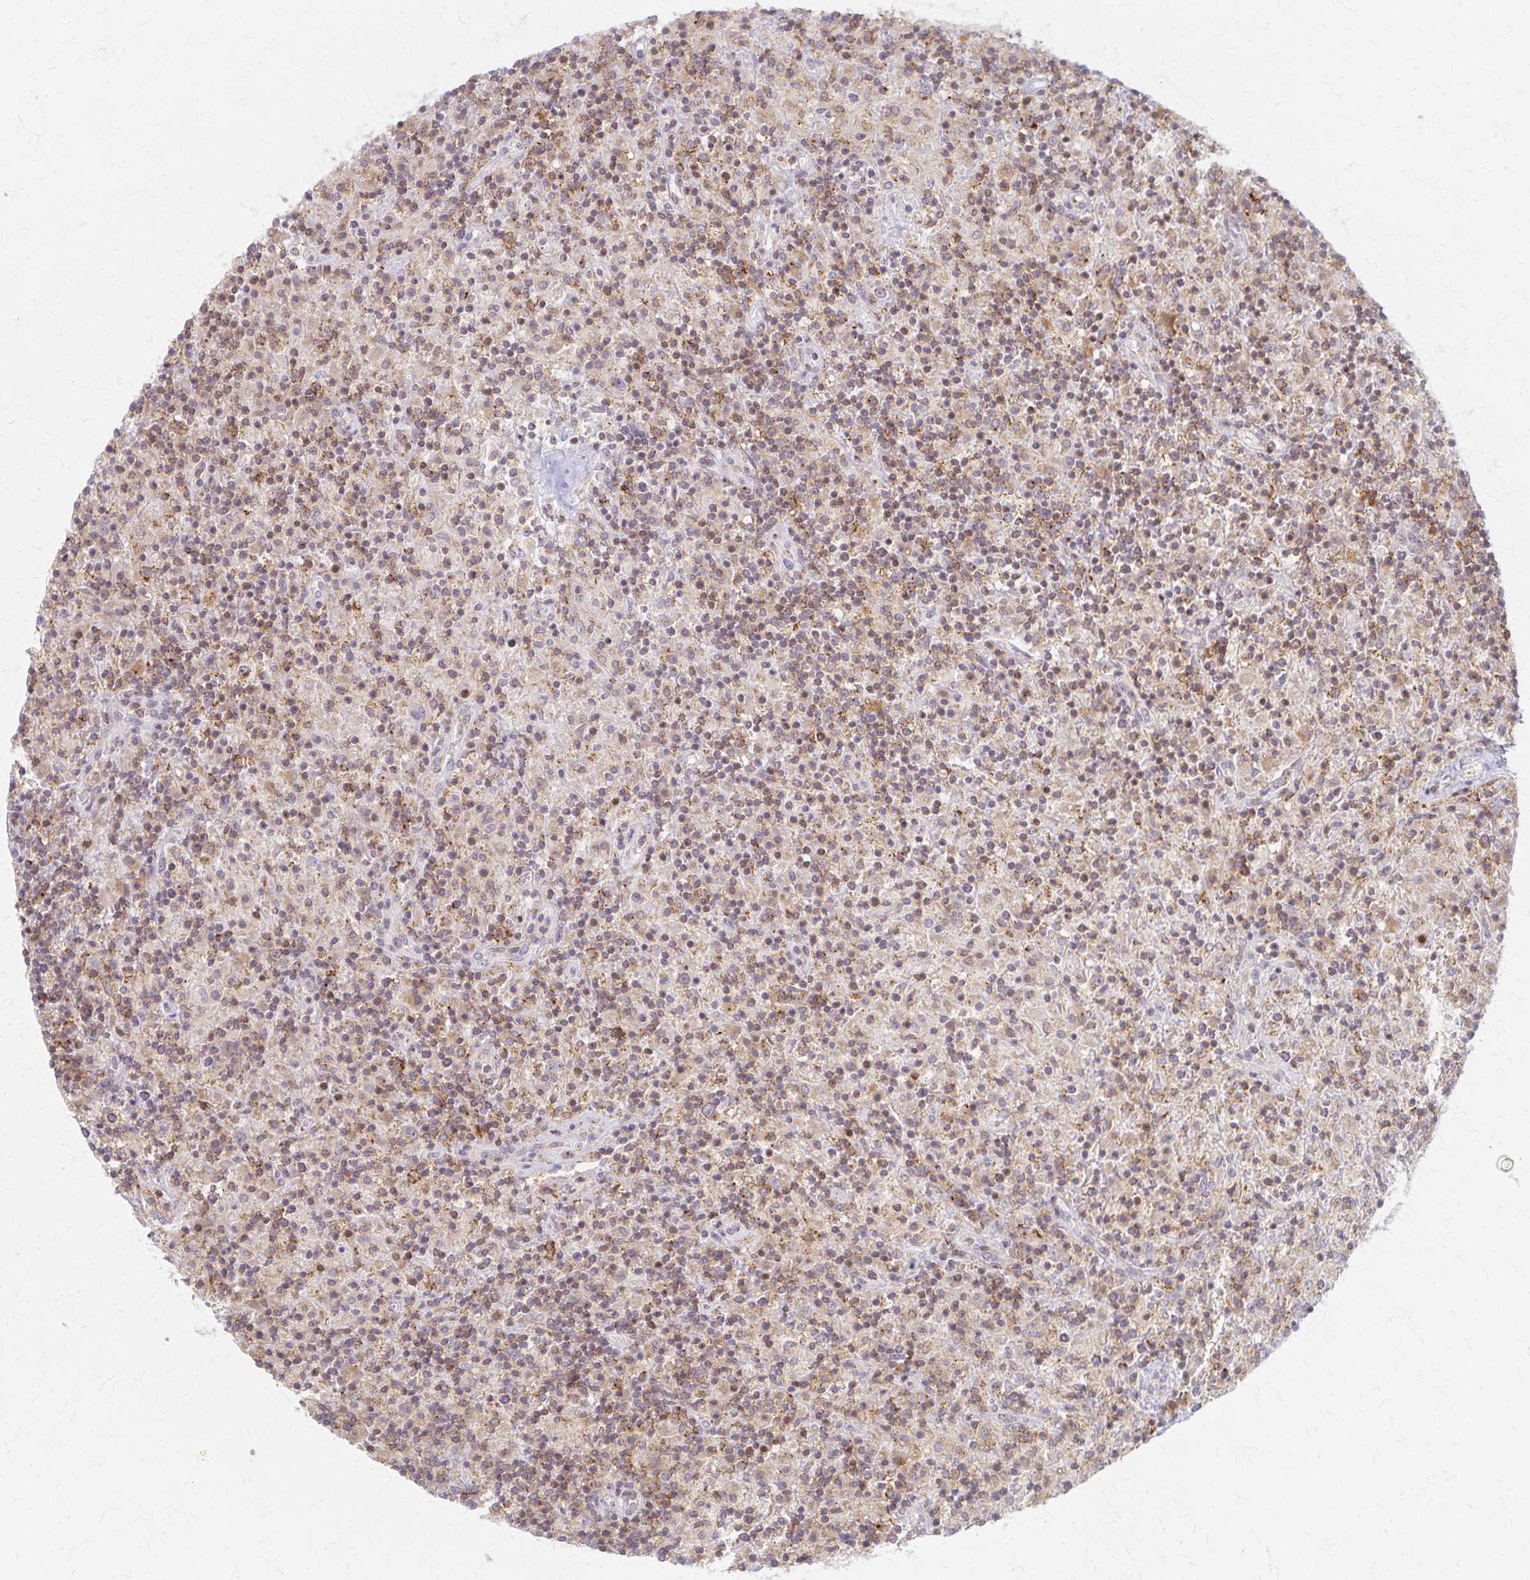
{"staining": {"intensity": "weak", "quantity": "25%-75%", "location": "cytoplasmic/membranous"}, "tissue": "lymphoma", "cell_type": "Tumor cells", "image_type": "cancer", "snomed": [{"axis": "morphology", "description": "Hodgkin's disease, NOS"}, {"axis": "topography", "description": "Lymph node"}], "caption": "DAB immunohistochemical staining of Hodgkin's disease displays weak cytoplasmic/membranous protein expression in approximately 25%-75% of tumor cells. (brown staining indicates protein expression, while blue staining denotes nuclei).", "gene": "ARHGAP35", "patient": {"sex": "male", "age": 70}}